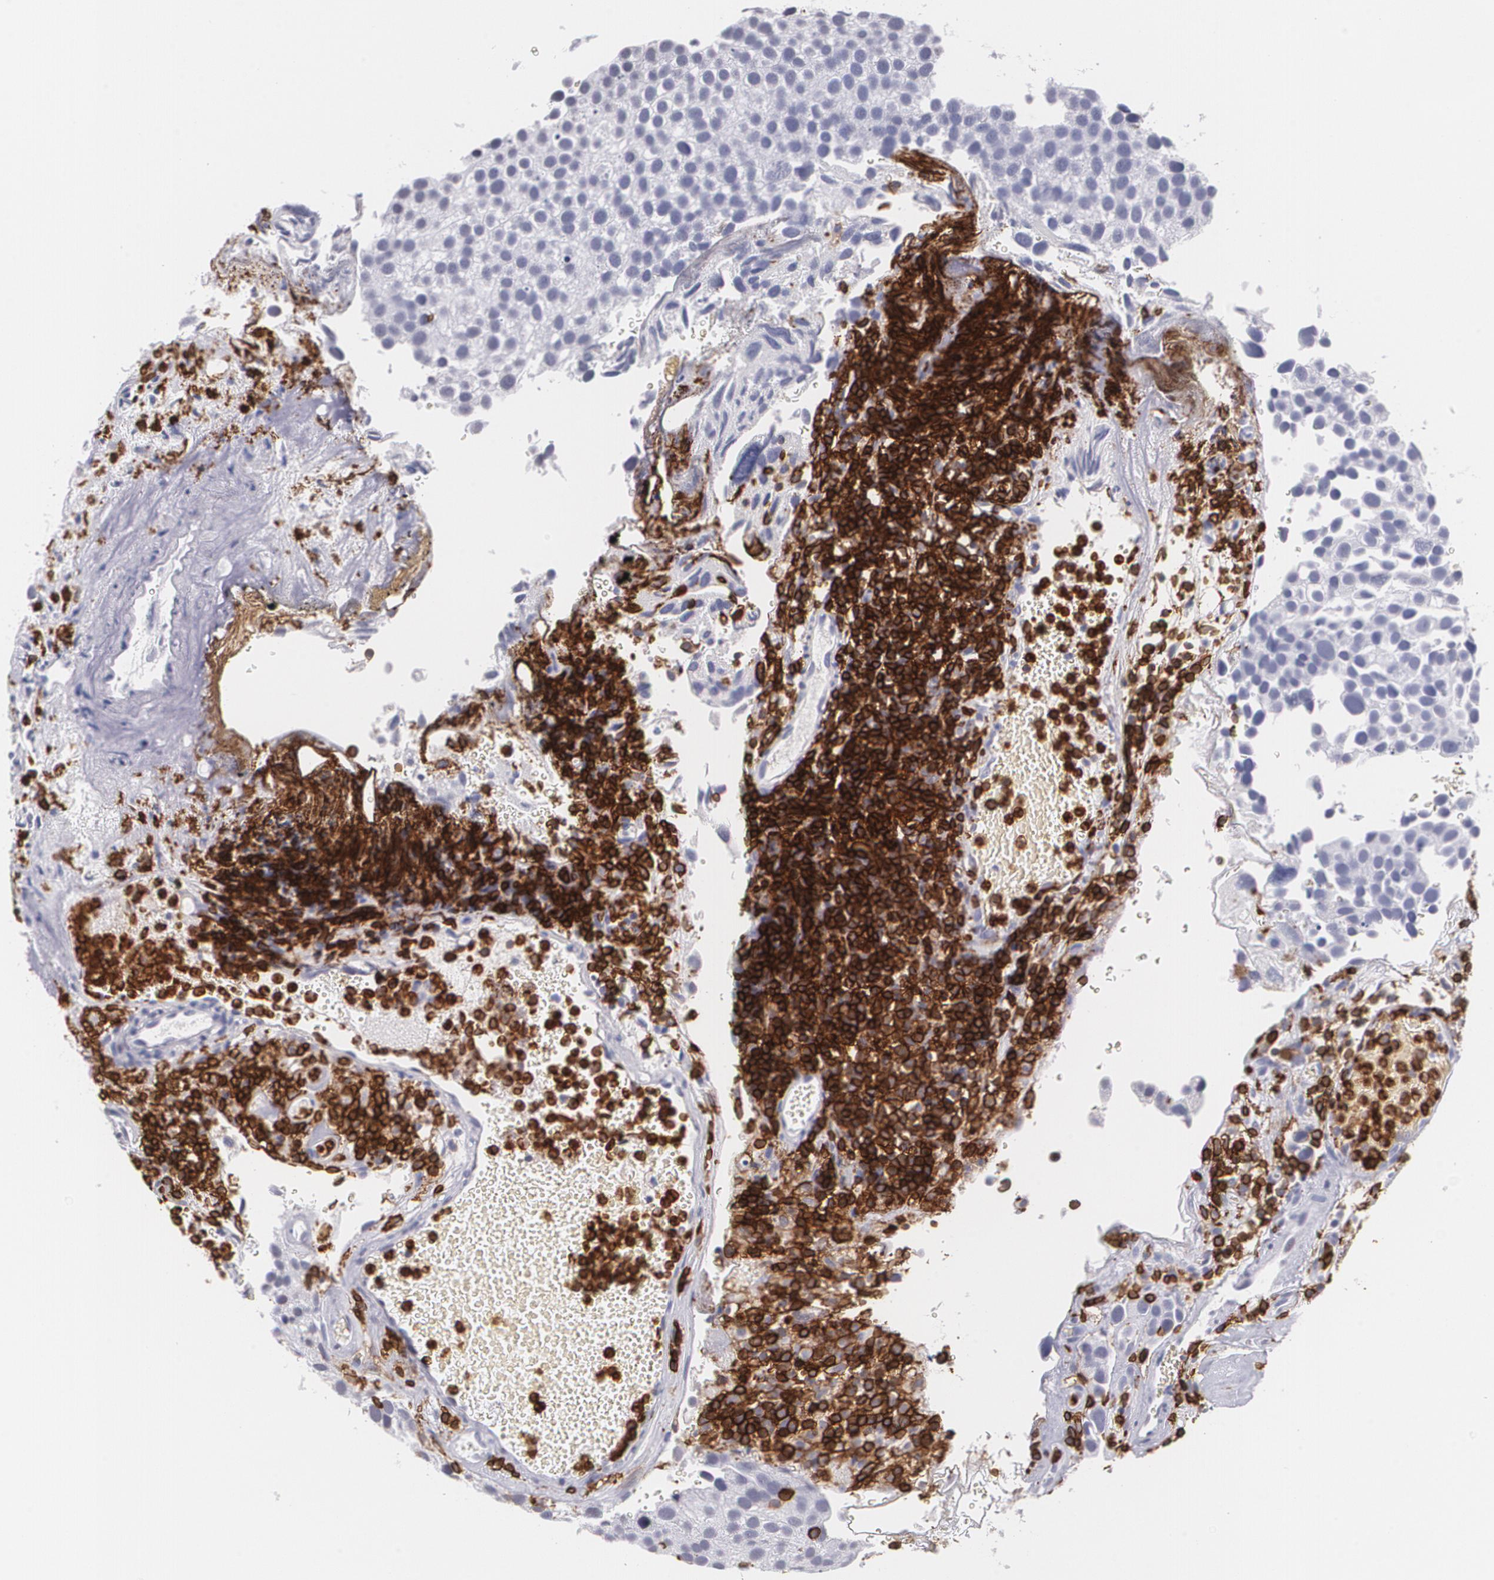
{"staining": {"intensity": "negative", "quantity": "none", "location": "none"}, "tissue": "urothelial cancer", "cell_type": "Tumor cells", "image_type": "cancer", "snomed": [{"axis": "morphology", "description": "Urothelial carcinoma, High grade"}, {"axis": "topography", "description": "Urinary bladder"}], "caption": "An image of urothelial cancer stained for a protein displays no brown staining in tumor cells.", "gene": "PTPRC", "patient": {"sex": "male", "age": 72}}